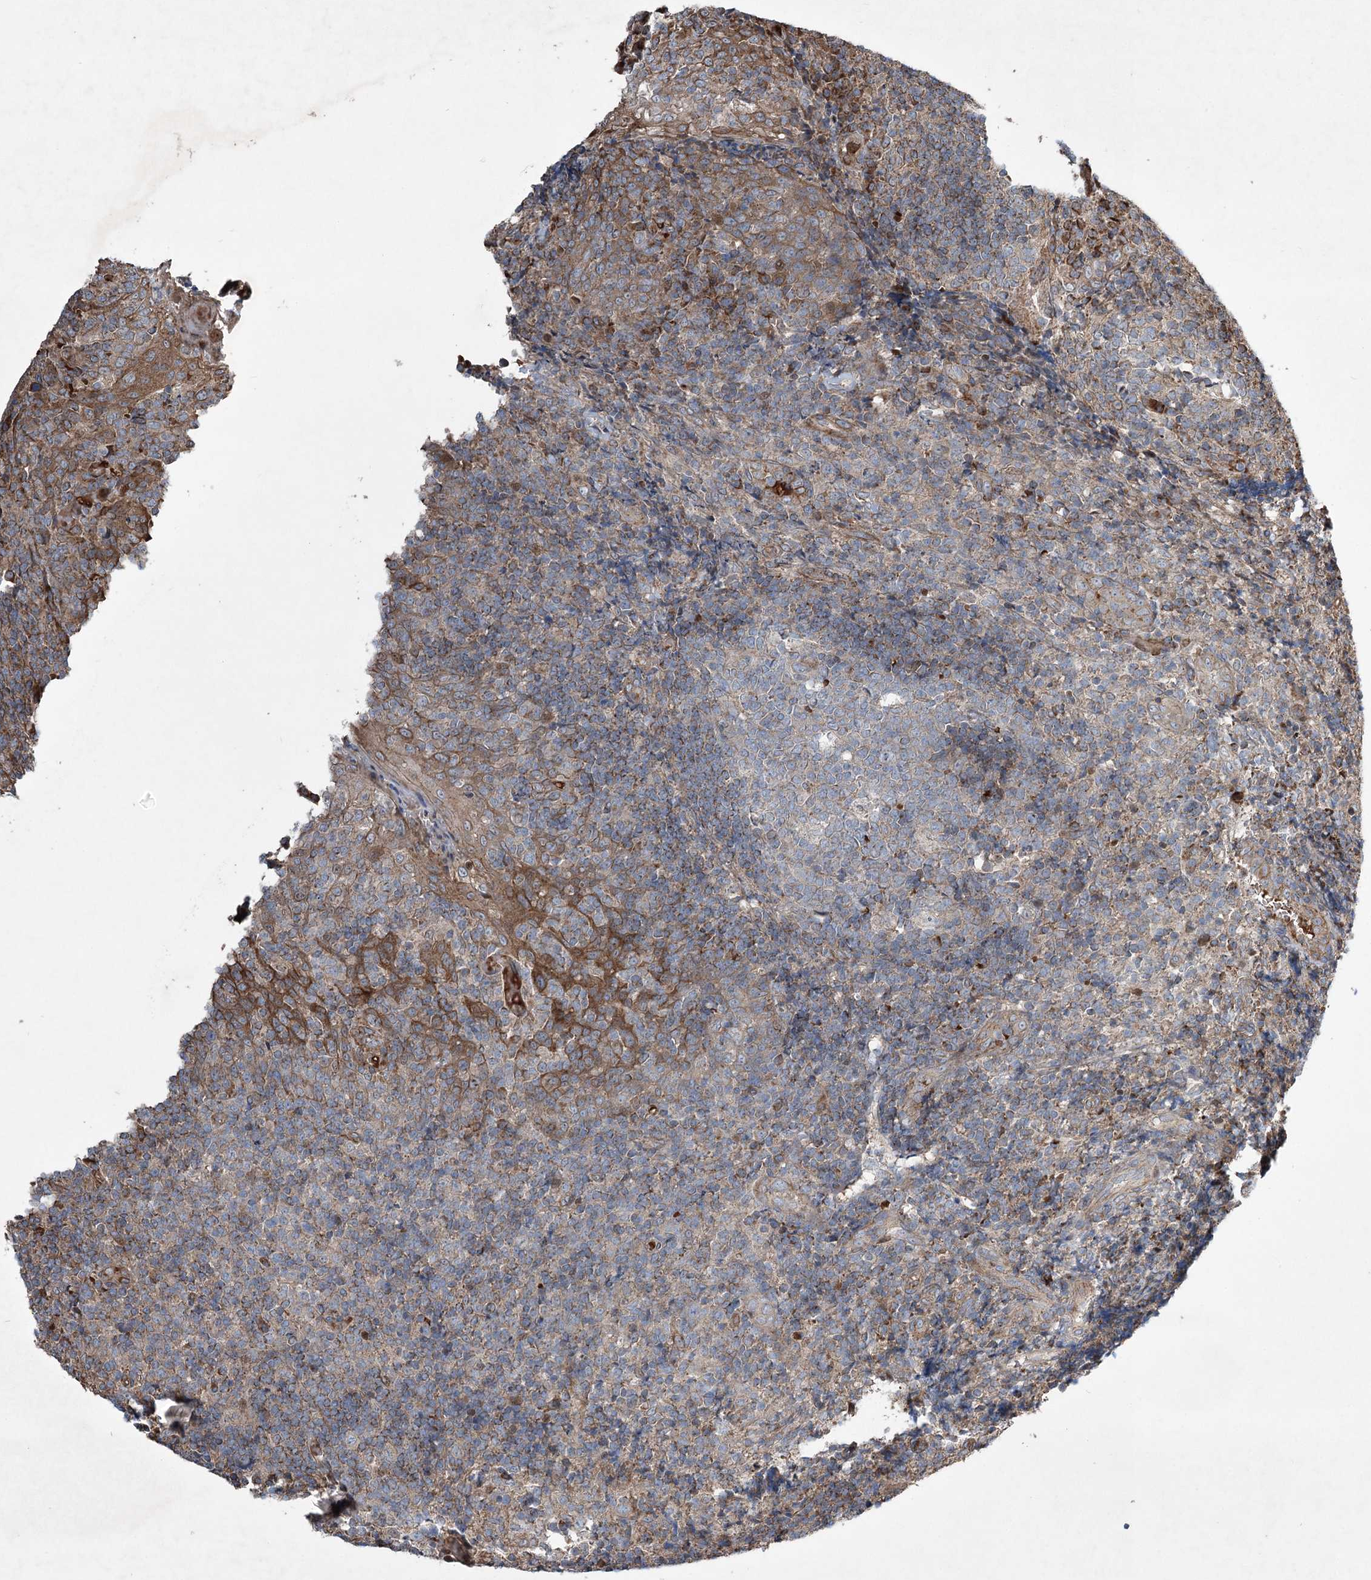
{"staining": {"intensity": "weak", "quantity": "<25%", "location": "cytoplasmic/membranous"}, "tissue": "tonsil", "cell_type": "Germinal center cells", "image_type": "normal", "snomed": [{"axis": "morphology", "description": "Normal tissue, NOS"}, {"axis": "topography", "description": "Tonsil"}], "caption": "Image shows no protein staining in germinal center cells of benign tonsil.", "gene": "SERINC5", "patient": {"sex": "female", "age": 19}}